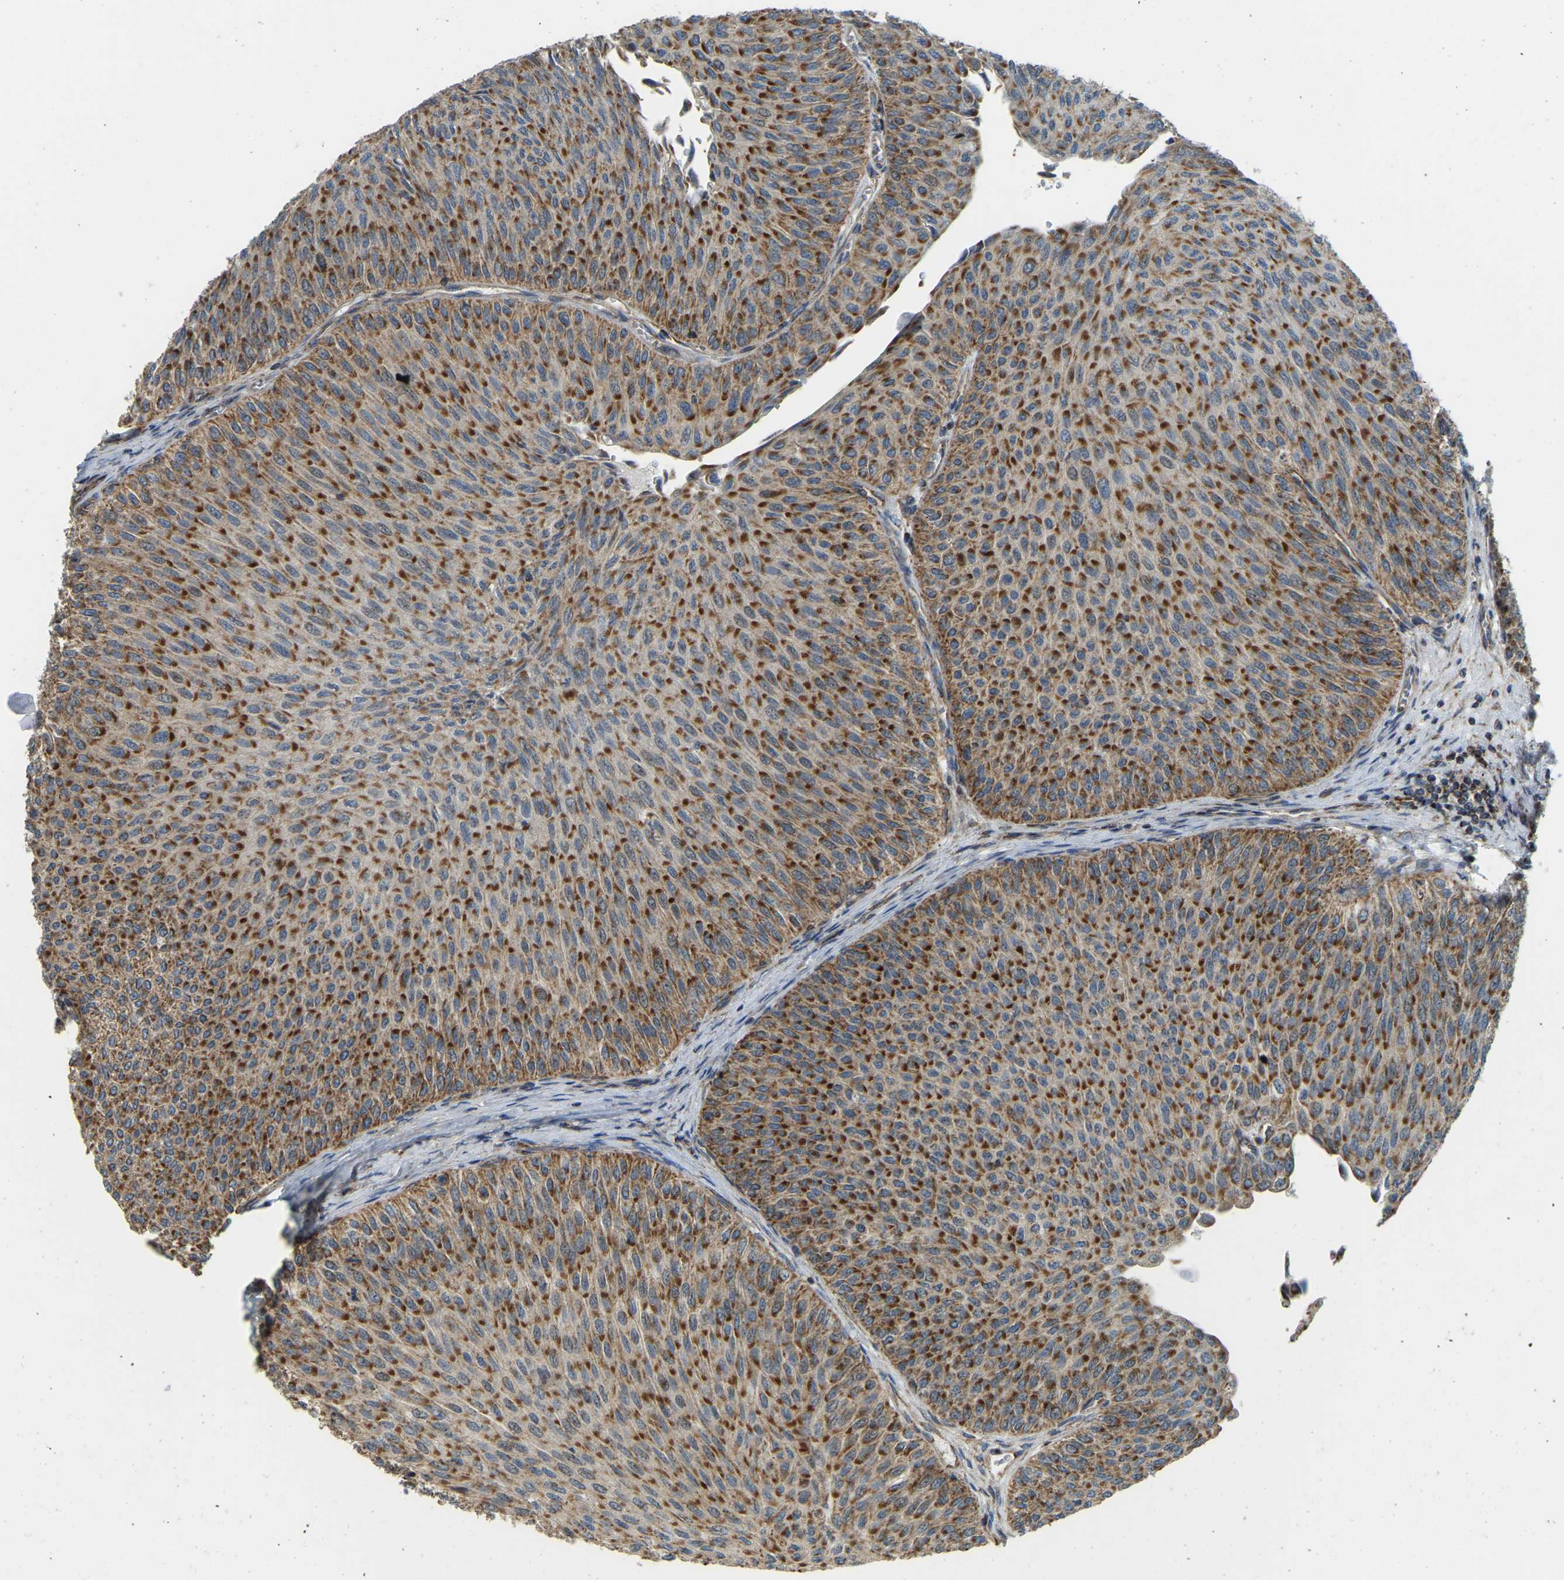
{"staining": {"intensity": "strong", "quantity": ">75%", "location": "cytoplasmic/membranous"}, "tissue": "urothelial cancer", "cell_type": "Tumor cells", "image_type": "cancer", "snomed": [{"axis": "morphology", "description": "Urothelial carcinoma, Low grade"}, {"axis": "topography", "description": "Urinary bladder"}], "caption": "Tumor cells display high levels of strong cytoplasmic/membranous positivity in approximately >75% of cells in human urothelial cancer.", "gene": "PSMD7", "patient": {"sex": "male", "age": 78}}